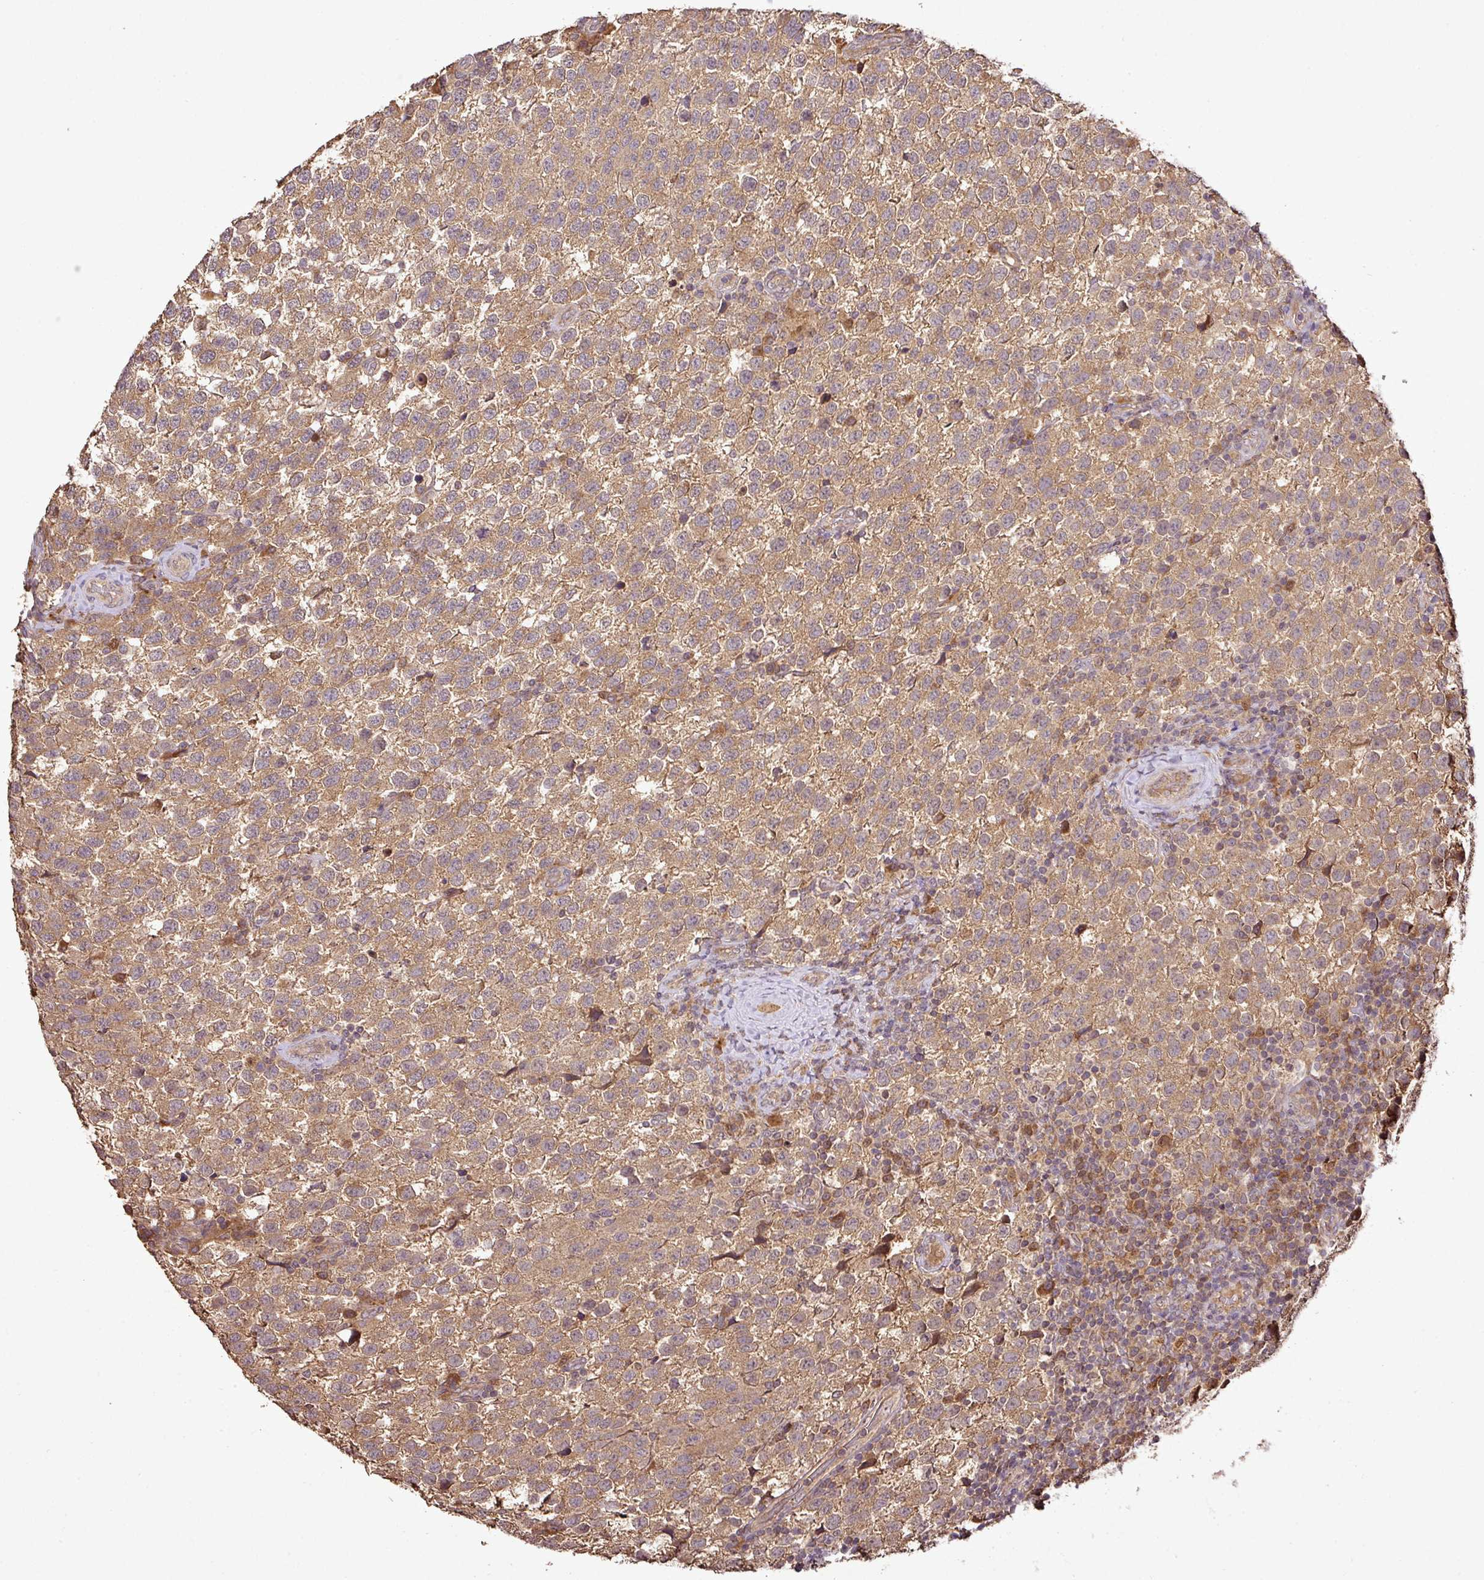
{"staining": {"intensity": "moderate", "quantity": ">75%", "location": "cytoplasmic/membranous"}, "tissue": "testis cancer", "cell_type": "Tumor cells", "image_type": "cancer", "snomed": [{"axis": "morphology", "description": "Seminoma, NOS"}, {"axis": "topography", "description": "Testis"}], "caption": "An immunohistochemistry micrograph of neoplastic tissue is shown. Protein staining in brown labels moderate cytoplasmic/membranous positivity in testis cancer within tumor cells.", "gene": "FAIM", "patient": {"sex": "male", "age": 34}}